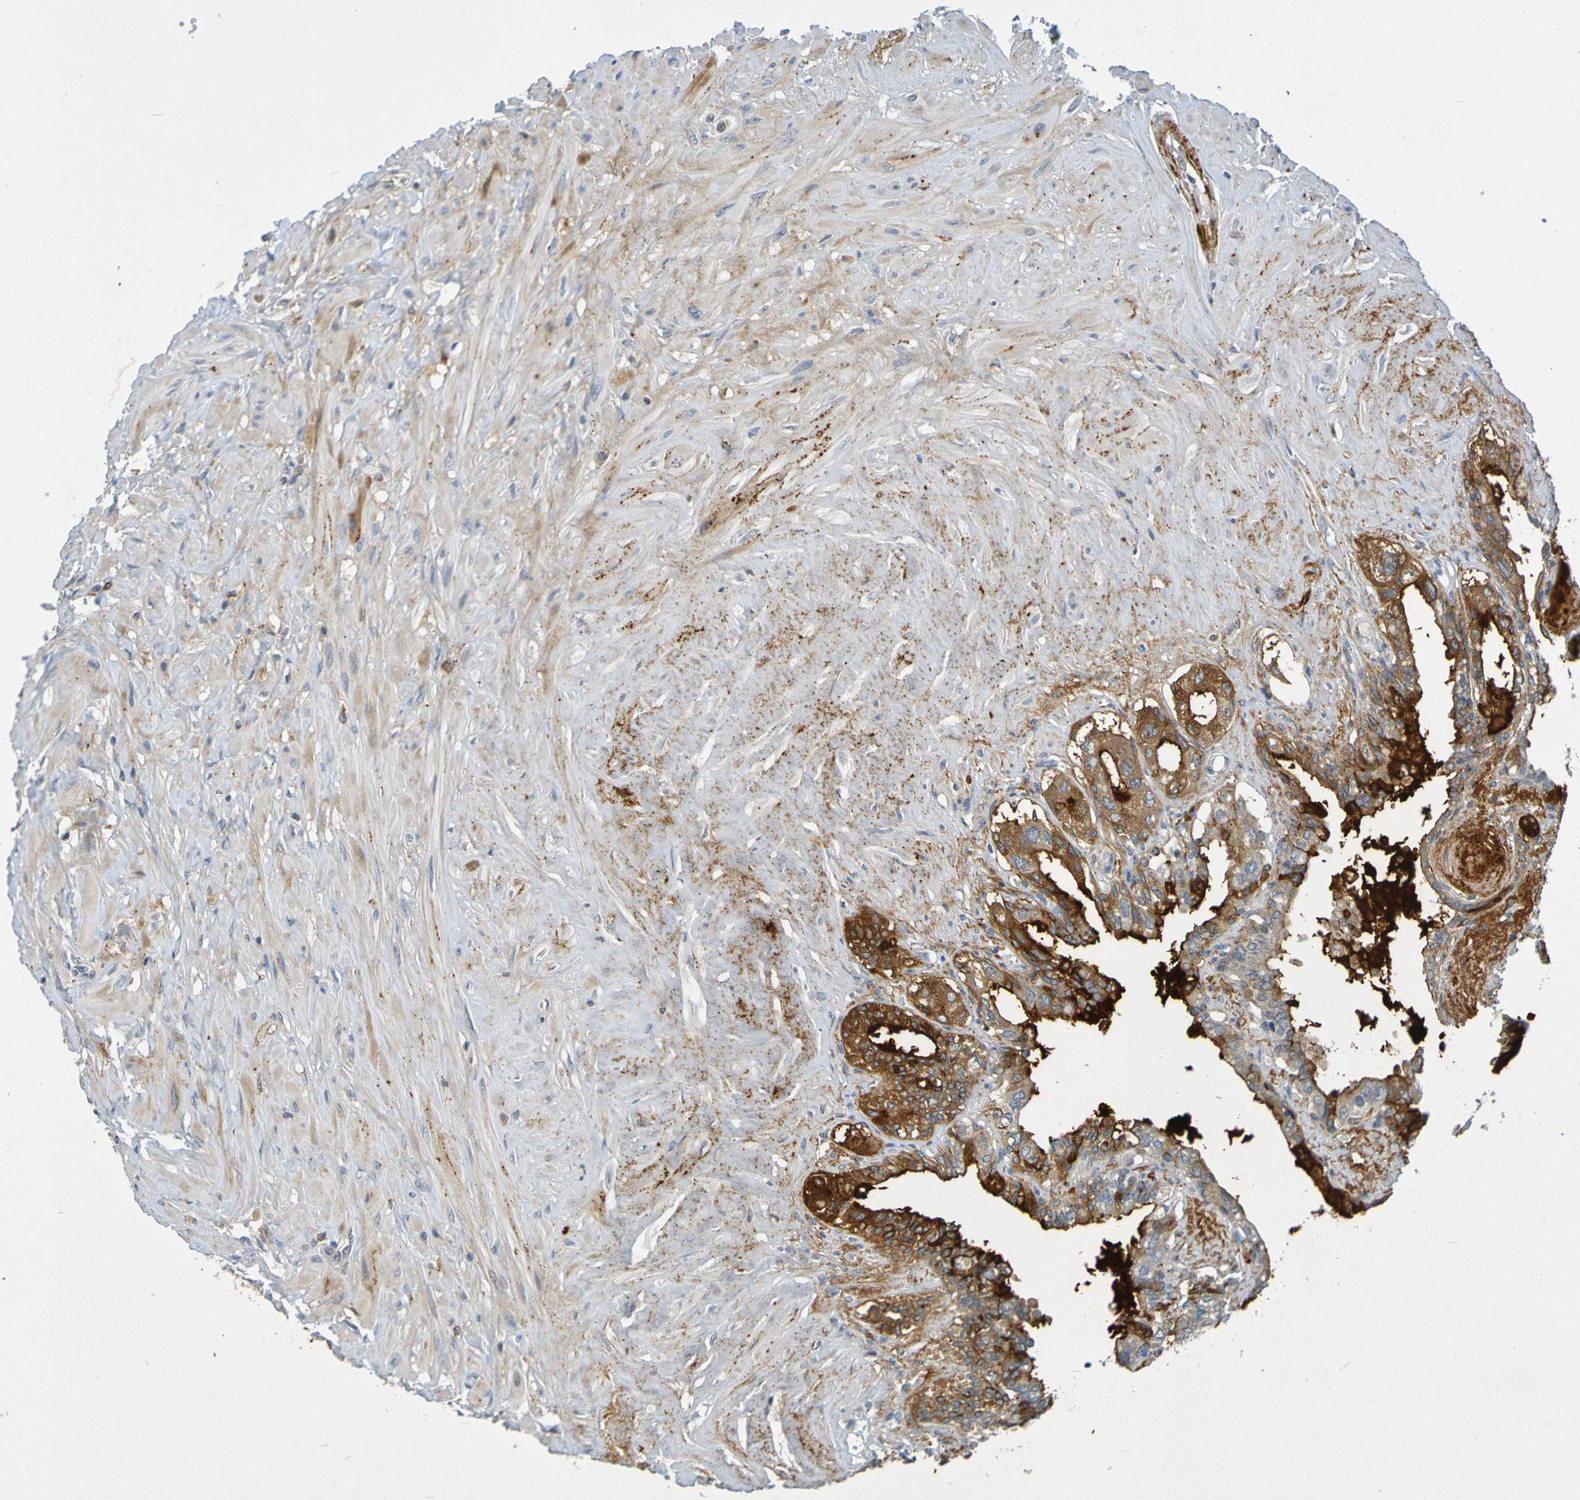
{"staining": {"intensity": "strong", "quantity": "25%-75%", "location": "cytoplasmic/membranous"}, "tissue": "seminal vesicle", "cell_type": "Glandular cells", "image_type": "normal", "snomed": [{"axis": "morphology", "description": "Normal tissue, NOS"}, {"axis": "topography", "description": "Seminal veicle"}], "caption": "This histopathology image displays IHC staining of unremarkable seminal vesicle, with high strong cytoplasmic/membranous staining in approximately 25%-75% of glandular cells.", "gene": "IL10", "patient": {"sex": "male", "age": 63}}